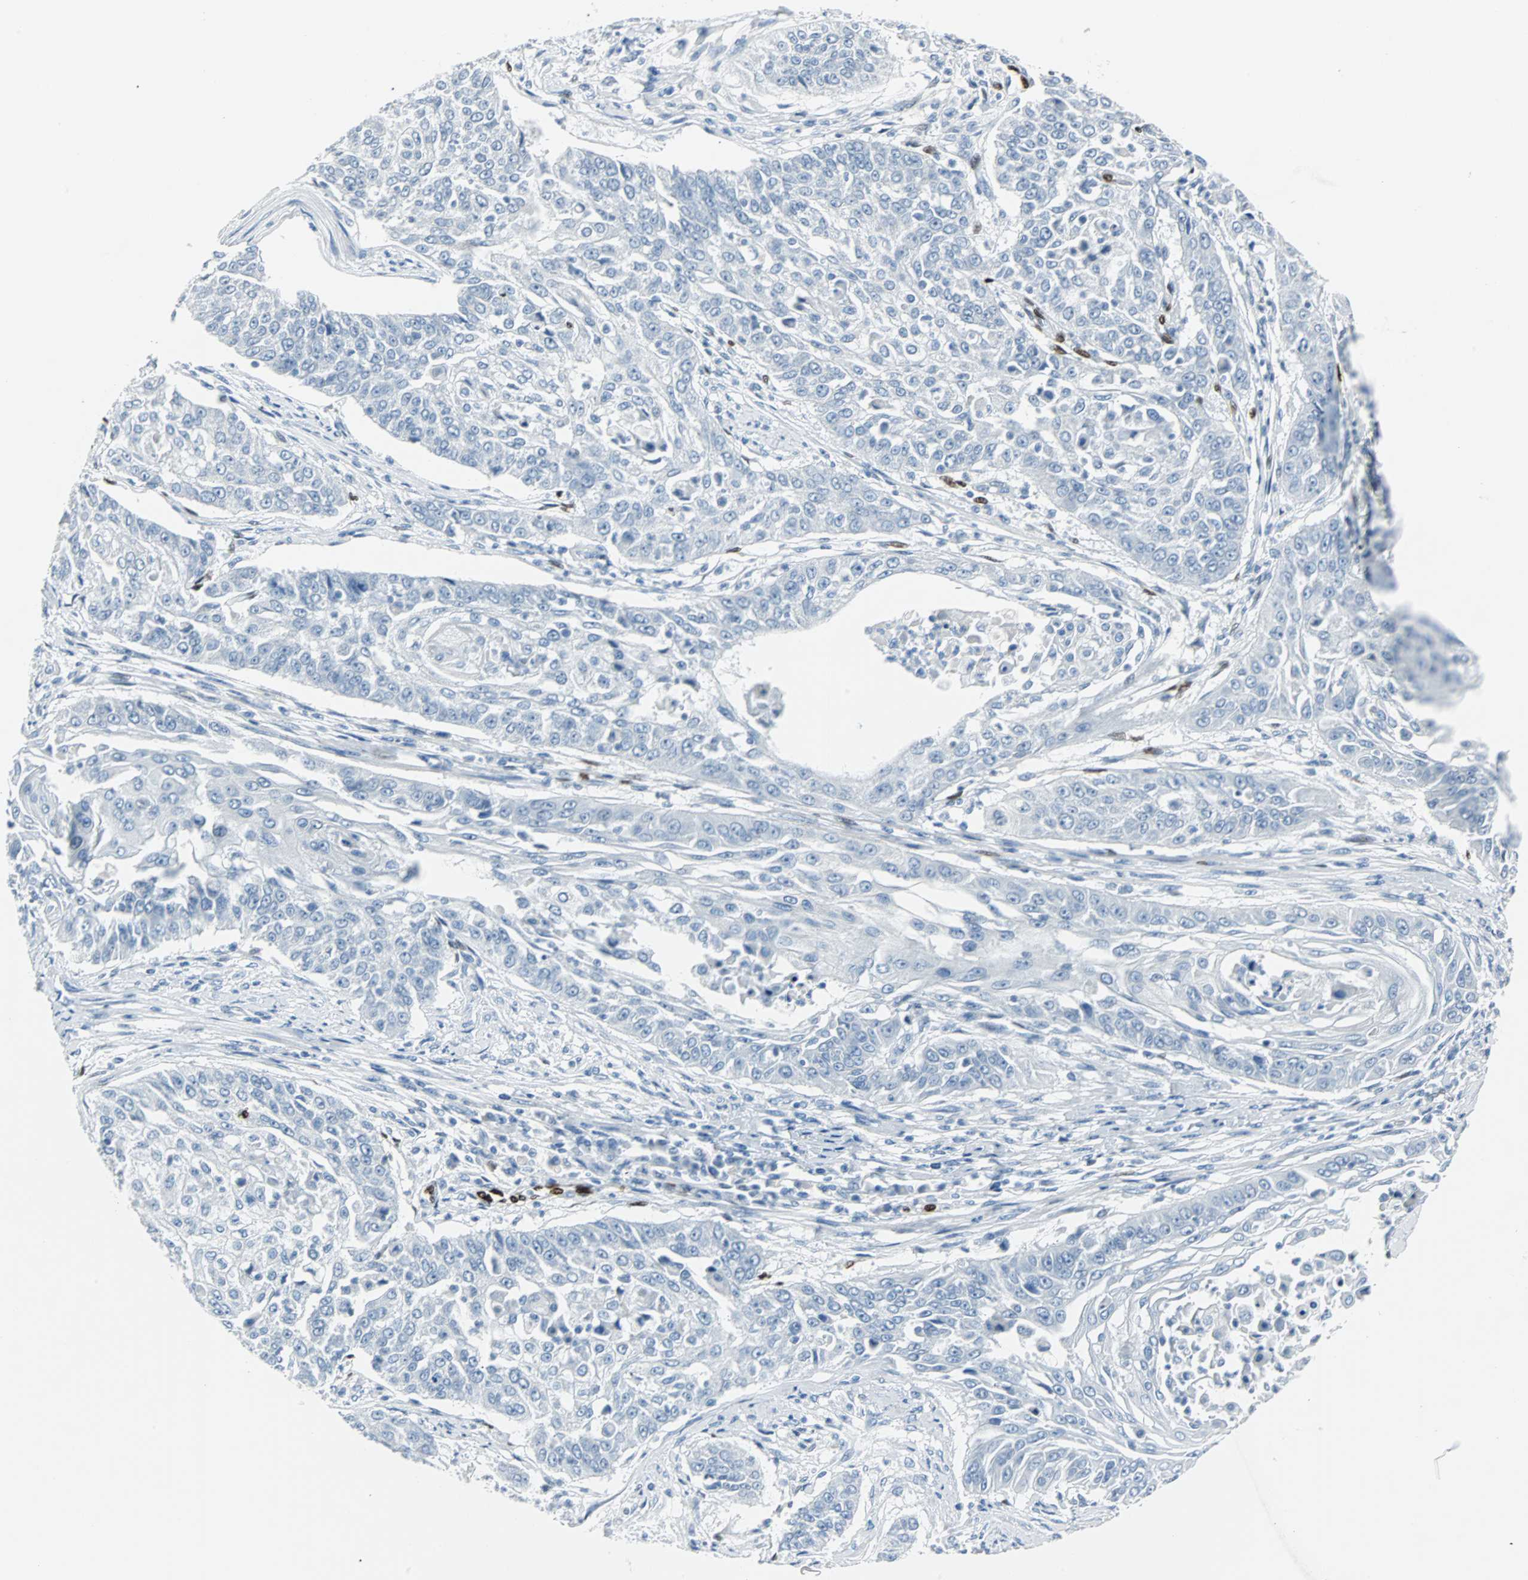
{"staining": {"intensity": "negative", "quantity": "none", "location": "none"}, "tissue": "cervical cancer", "cell_type": "Tumor cells", "image_type": "cancer", "snomed": [{"axis": "morphology", "description": "Squamous cell carcinoma, NOS"}, {"axis": "topography", "description": "Cervix"}], "caption": "DAB immunohistochemical staining of squamous cell carcinoma (cervical) shows no significant expression in tumor cells.", "gene": "IL33", "patient": {"sex": "female", "age": 33}}